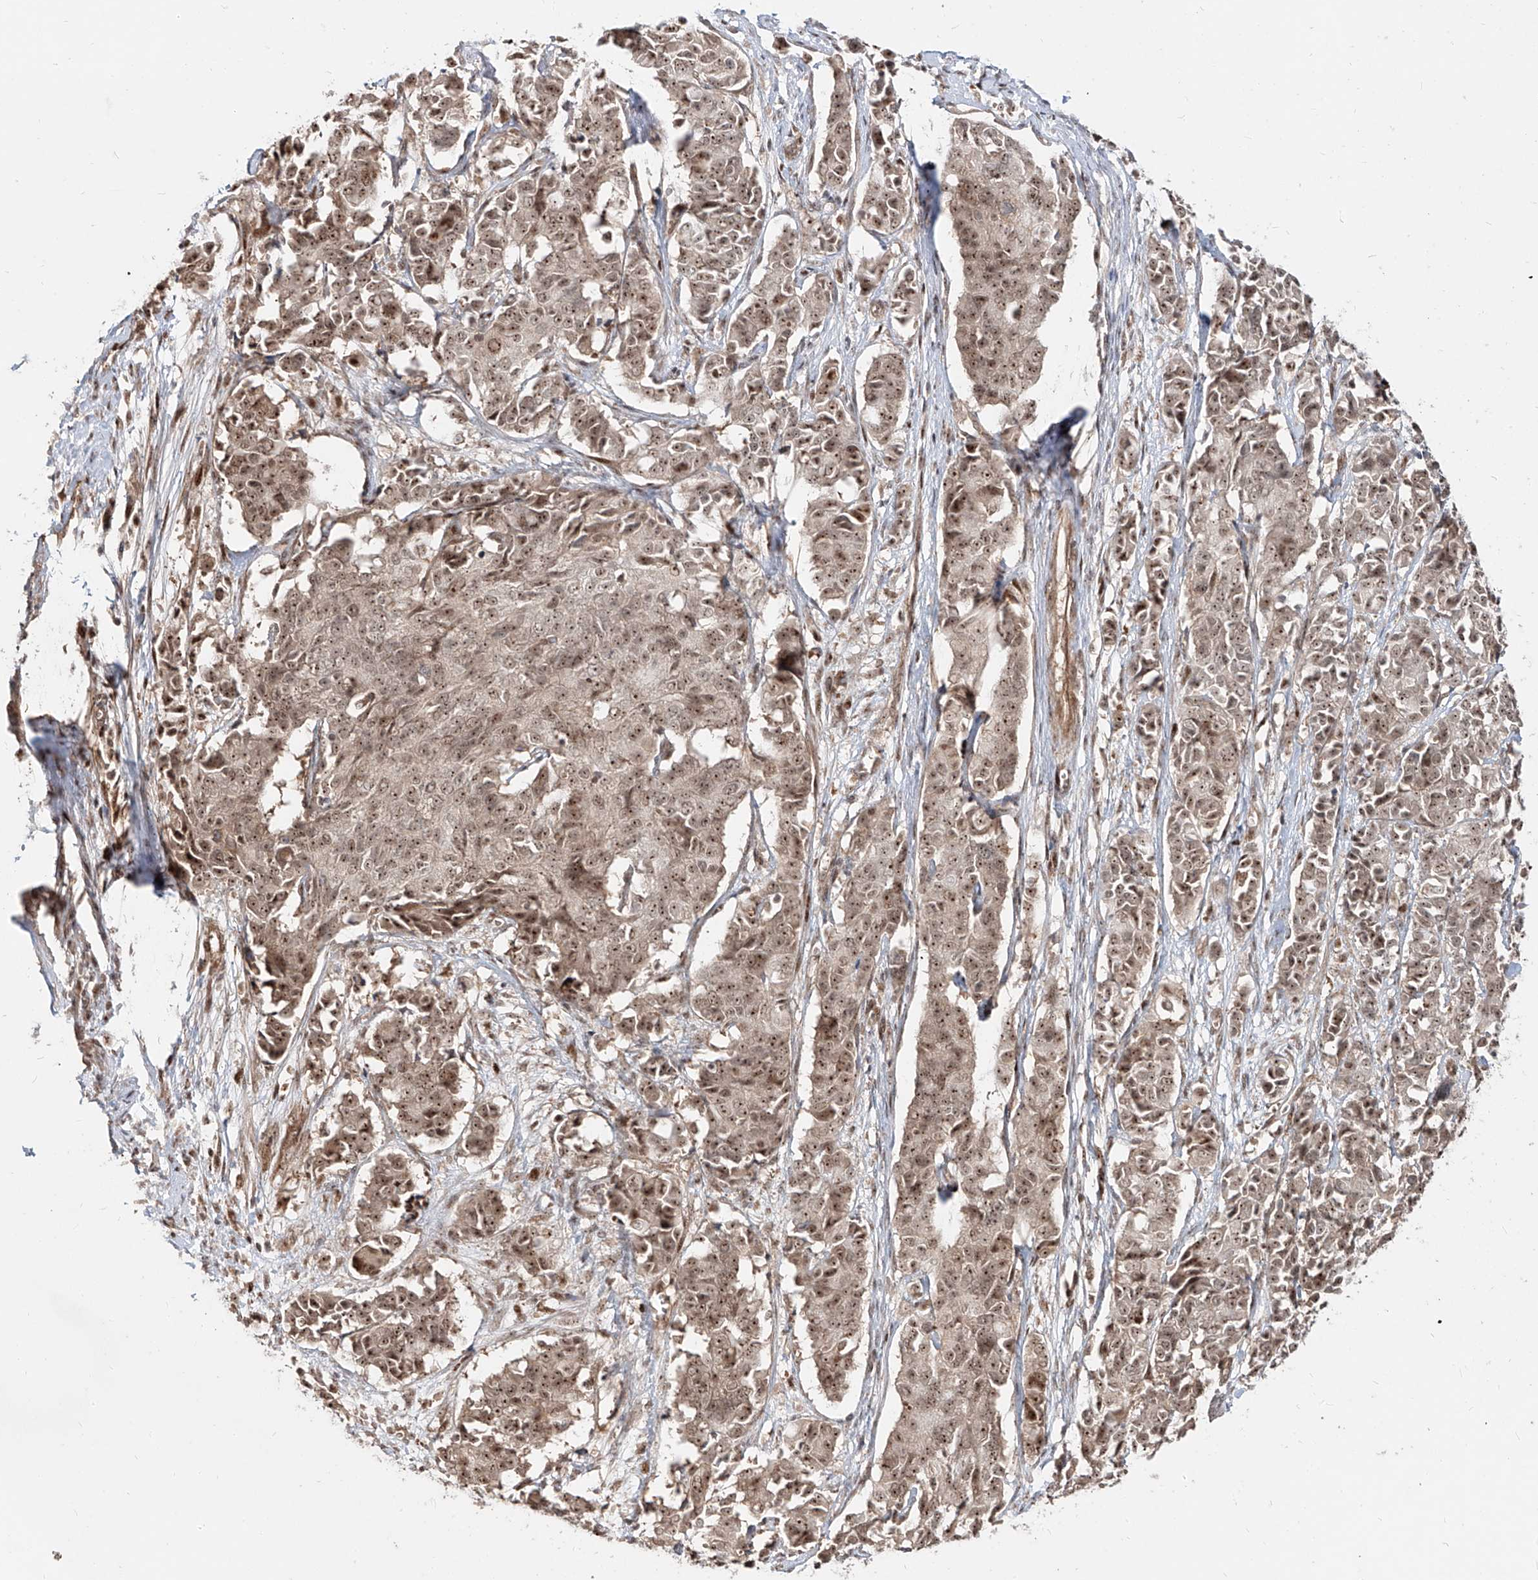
{"staining": {"intensity": "moderate", "quantity": ">75%", "location": "nuclear"}, "tissue": "cervical cancer", "cell_type": "Tumor cells", "image_type": "cancer", "snomed": [{"axis": "morphology", "description": "Normal tissue, NOS"}, {"axis": "morphology", "description": "Squamous cell carcinoma, NOS"}, {"axis": "topography", "description": "Cervix"}], "caption": "Cervical cancer tissue reveals moderate nuclear expression in about >75% of tumor cells, visualized by immunohistochemistry. Ihc stains the protein of interest in brown and the nuclei are stained blue.", "gene": "ZNF710", "patient": {"sex": "female", "age": 35}}